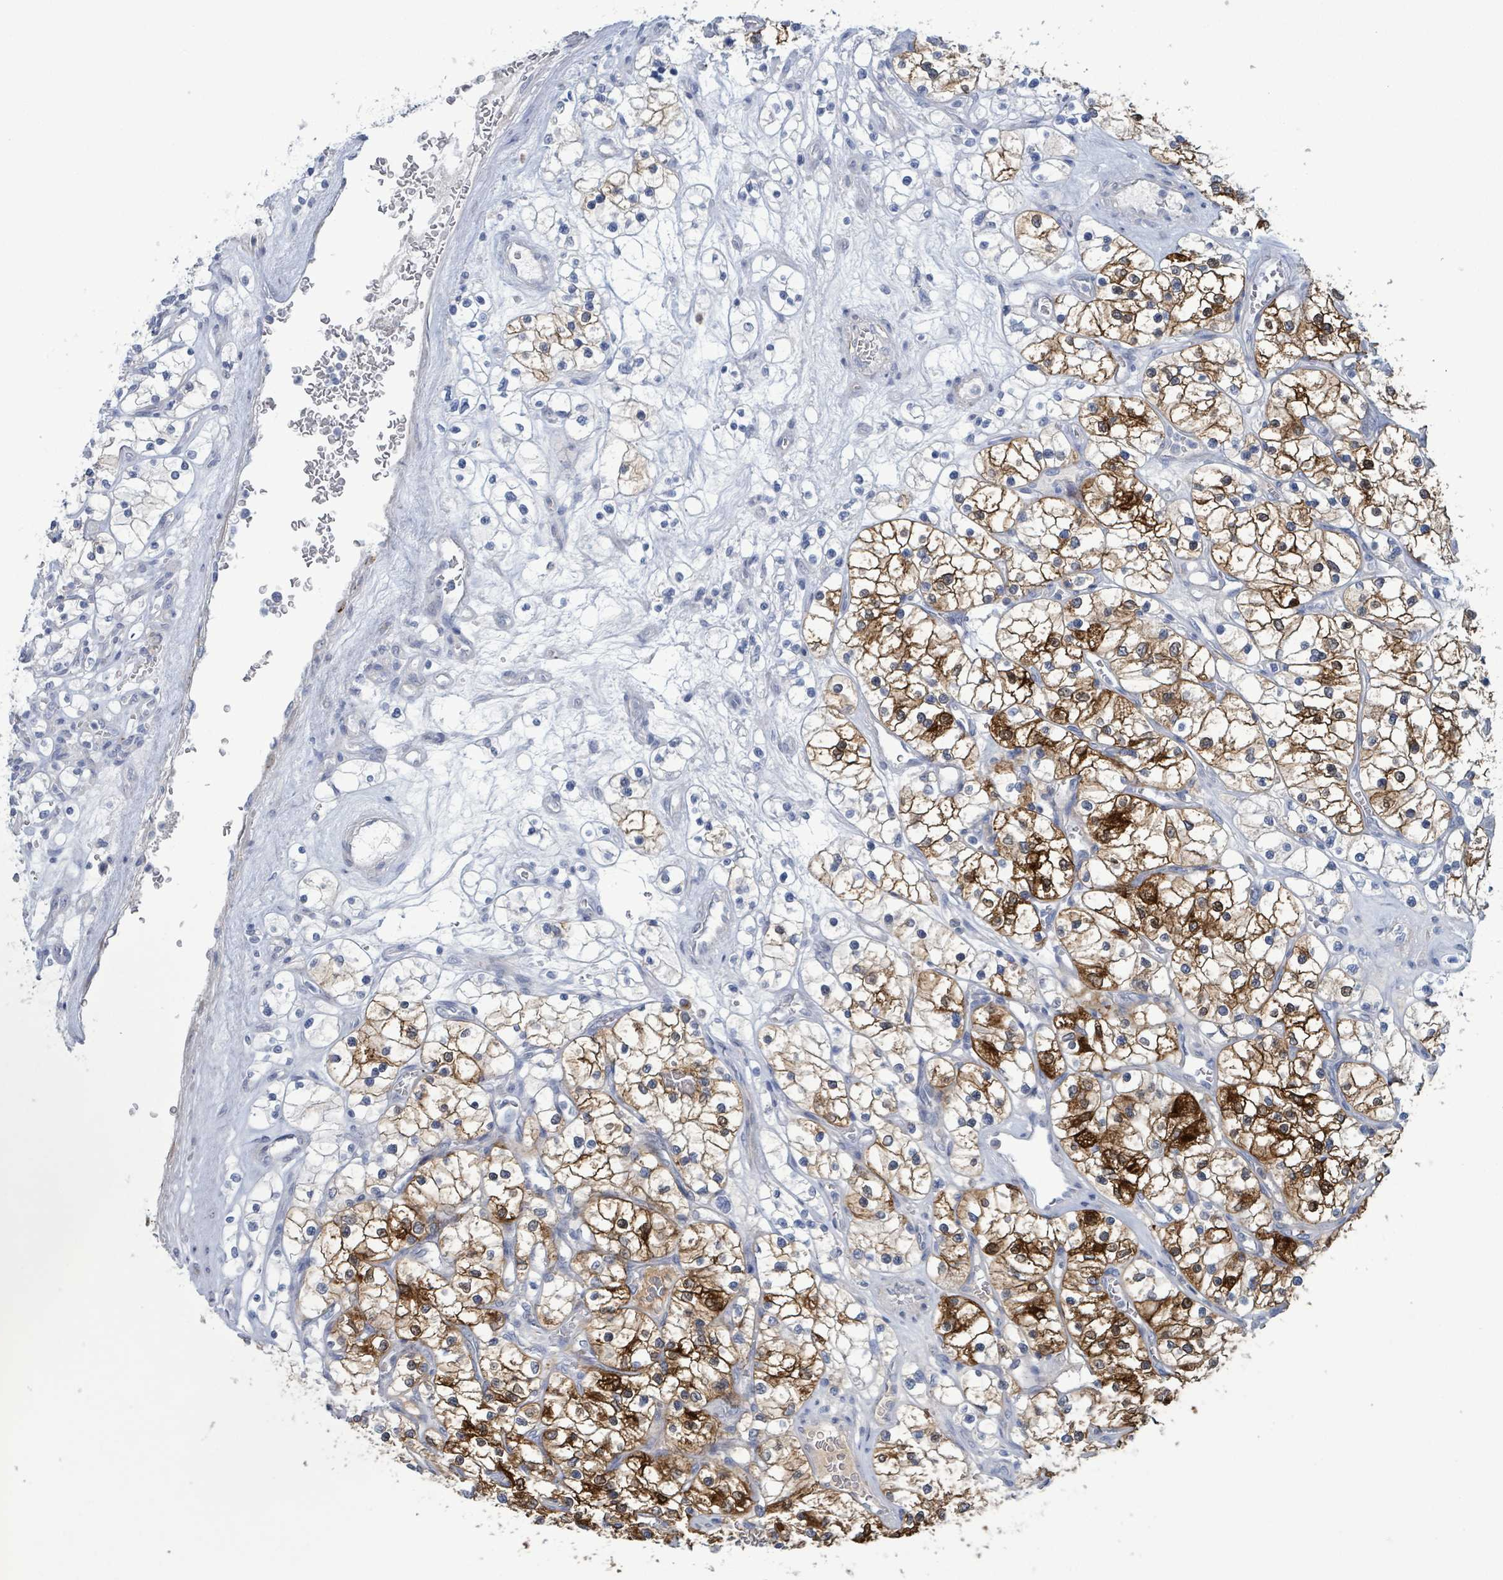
{"staining": {"intensity": "strong", "quantity": ">75%", "location": "cytoplasmic/membranous"}, "tissue": "renal cancer", "cell_type": "Tumor cells", "image_type": "cancer", "snomed": [{"axis": "morphology", "description": "Adenocarcinoma, NOS"}, {"axis": "topography", "description": "Kidney"}], "caption": "High-power microscopy captured an immunohistochemistry (IHC) histopathology image of renal cancer (adenocarcinoma), revealing strong cytoplasmic/membranous staining in about >75% of tumor cells.", "gene": "PKLR", "patient": {"sex": "female", "age": 69}}